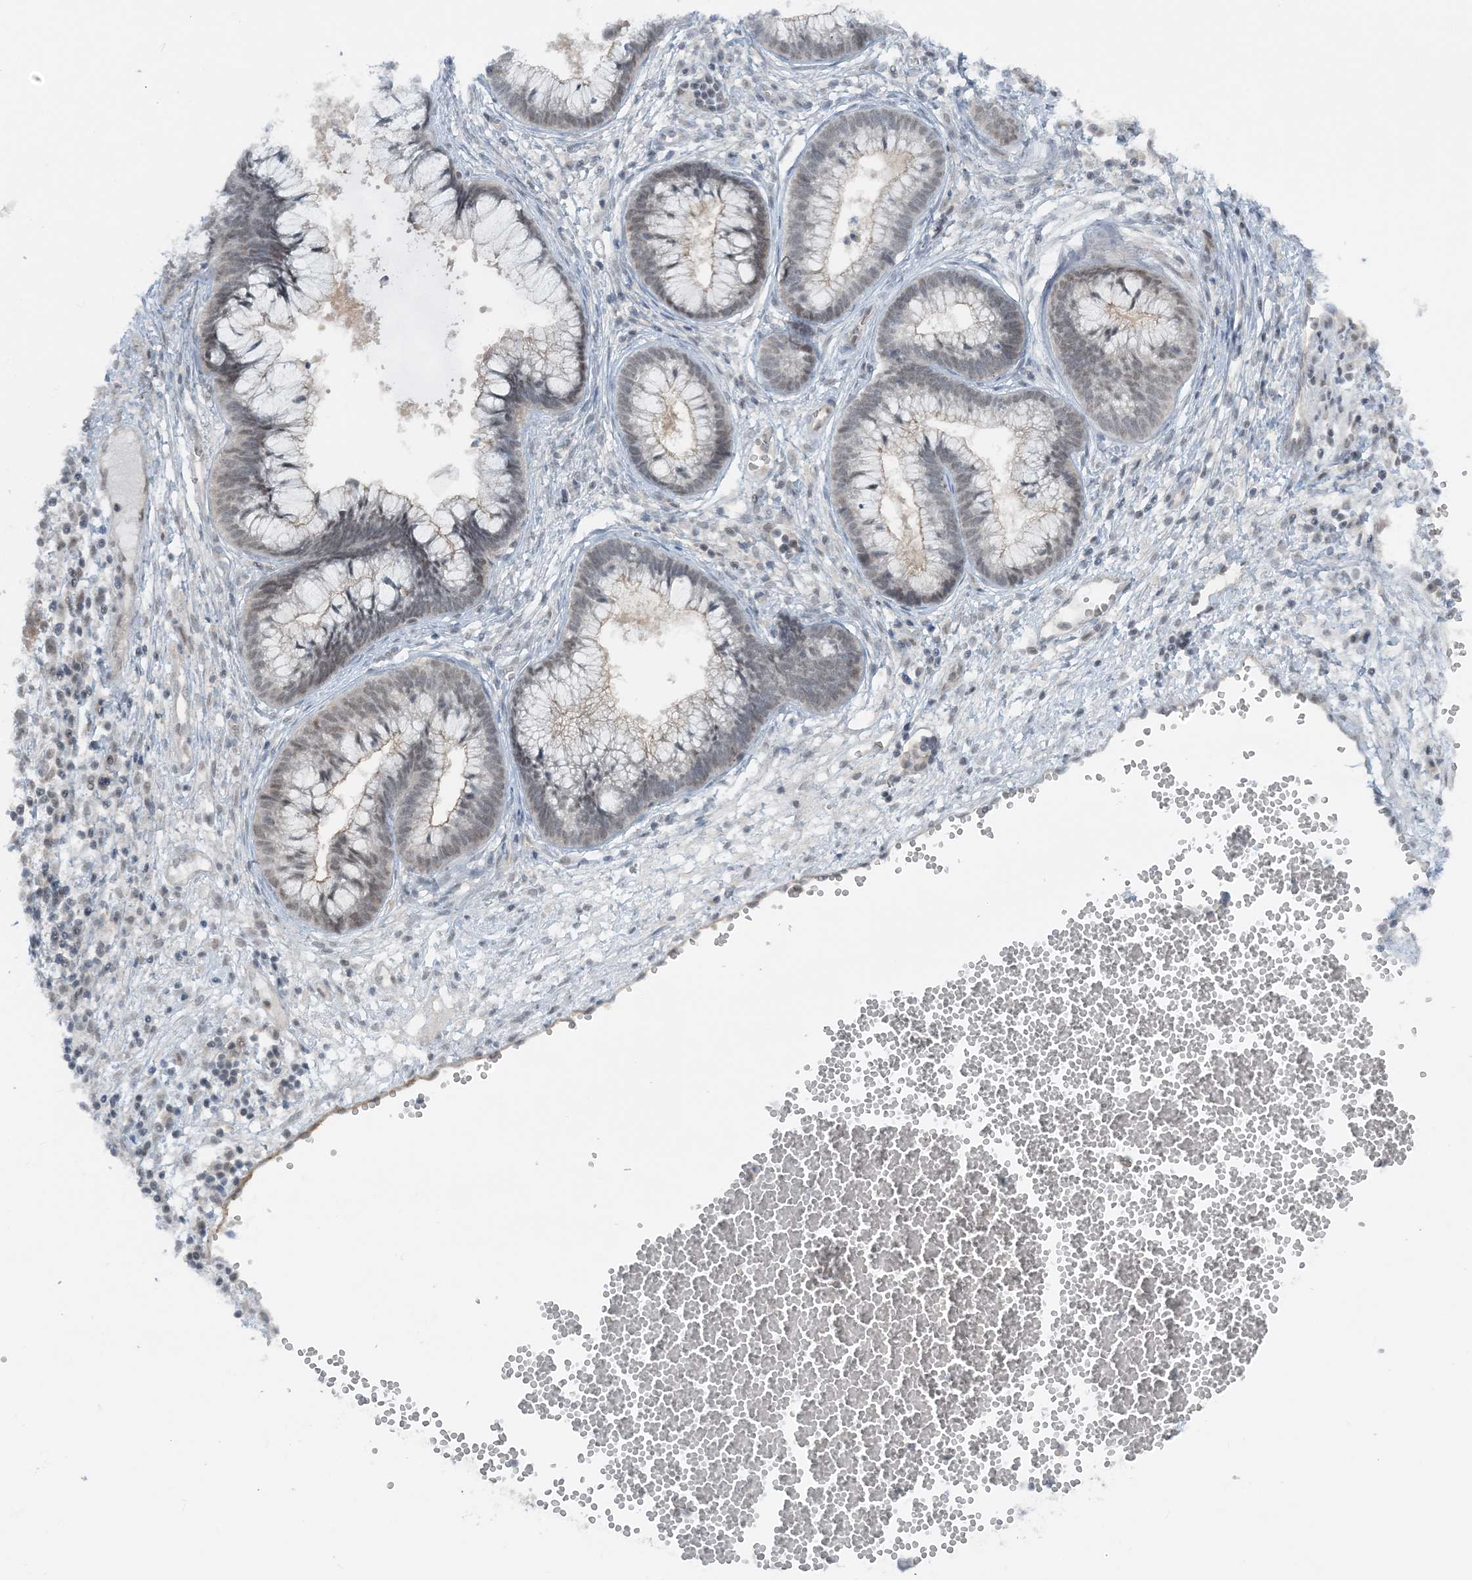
{"staining": {"intensity": "weak", "quantity": "<25%", "location": "nuclear"}, "tissue": "cervical cancer", "cell_type": "Tumor cells", "image_type": "cancer", "snomed": [{"axis": "morphology", "description": "Adenocarcinoma, NOS"}, {"axis": "topography", "description": "Cervix"}], "caption": "Histopathology image shows no protein staining in tumor cells of adenocarcinoma (cervical) tissue. The staining was performed using DAB (3,3'-diaminobenzidine) to visualize the protein expression in brown, while the nuclei were stained in blue with hematoxylin (Magnification: 20x).", "gene": "ATP11A", "patient": {"sex": "female", "age": 44}}